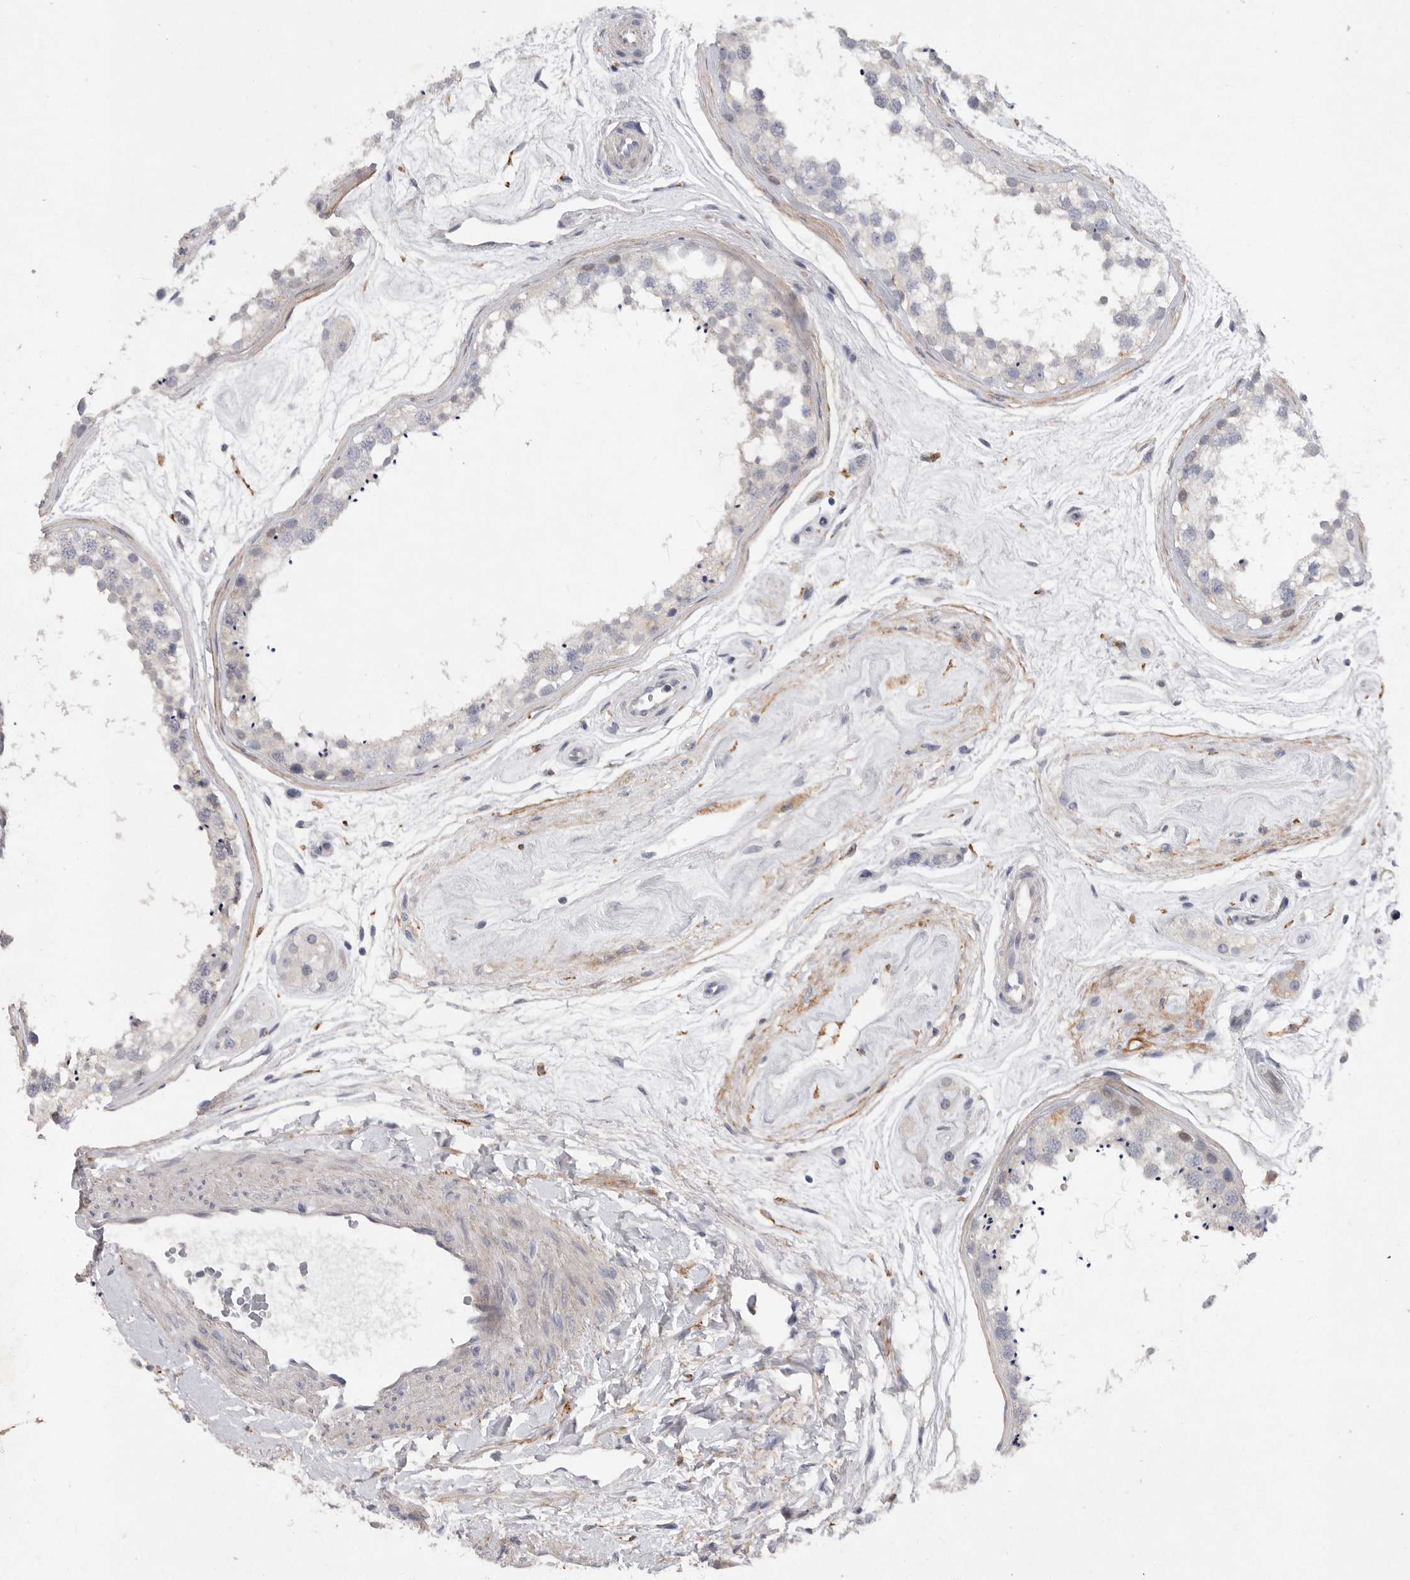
{"staining": {"intensity": "negative", "quantity": "none", "location": "none"}, "tissue": "testis", "cell_type": "Cells in seminiferous ducts", "image_type": "normal", "snomed": [{"axis": "morphology", "description": "Normal tissue, NOS"}, {"axis": "topography", "description": "Testis"}], "caption": "Protein analysis of unremarkable testis reveals no significant staining in cells in seminiferous ducts.", "gene": "EDEM3", "patient": {"sex": "male", "age": 56}}